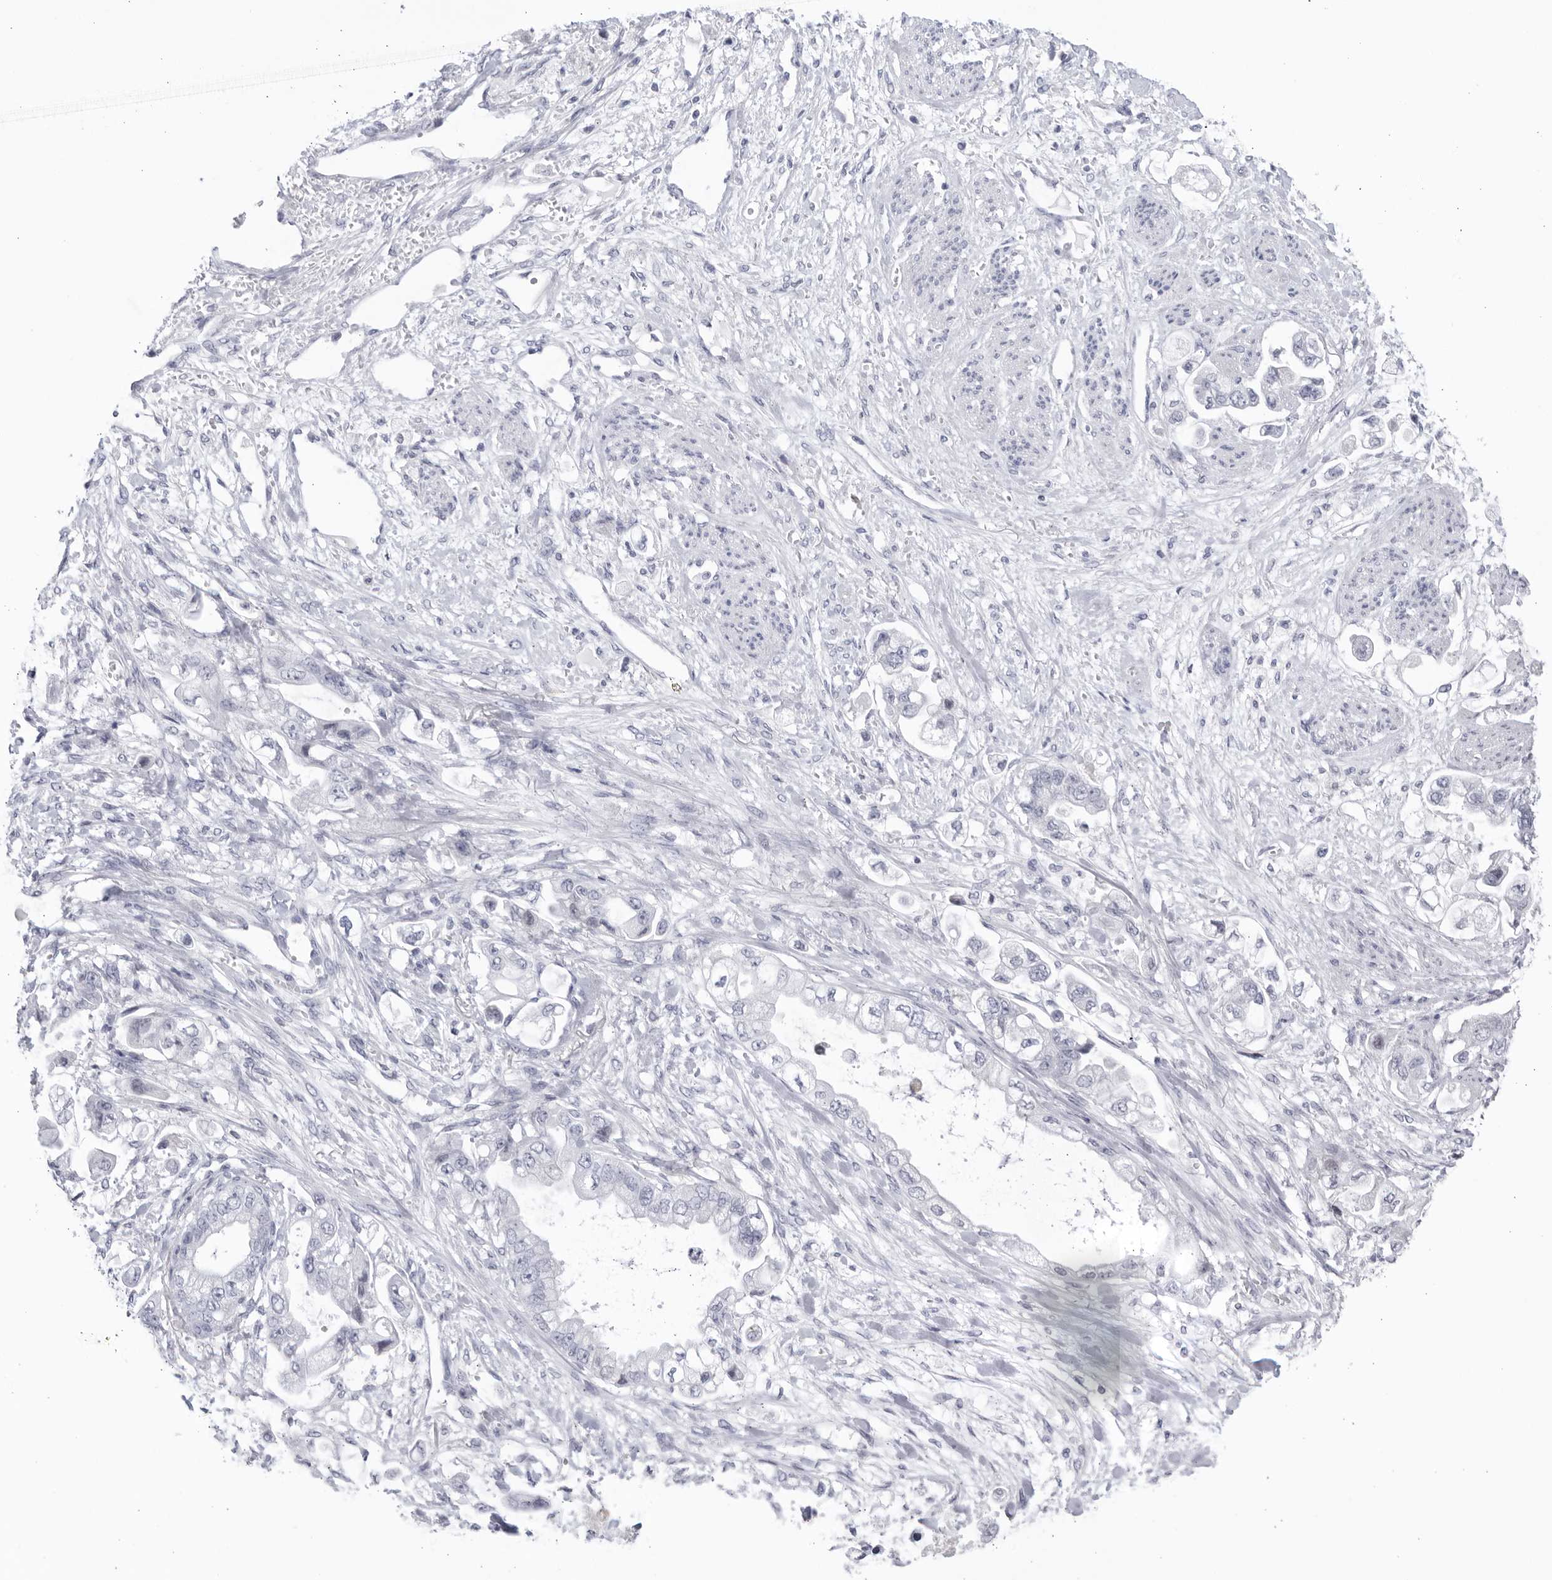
{"staining": {"intensity": "negative", "quantity": "none", "location": "none"}, "tissue": "stomach cancer", "cell_type": "Tumor cells", "image_type": "cancer", "snomed": [{"axis": "morphology", "description": "Adenocarcinoma, NOS"}, {"axis": "topography", "description": "Stomach"}], "caption": "Micrograph shows no protein expression in tumor cells of stomach cancer (adenocarcinoma) tissue.", "gene": "CNBD1", "patient": {"sex": "male", "age": 62}}